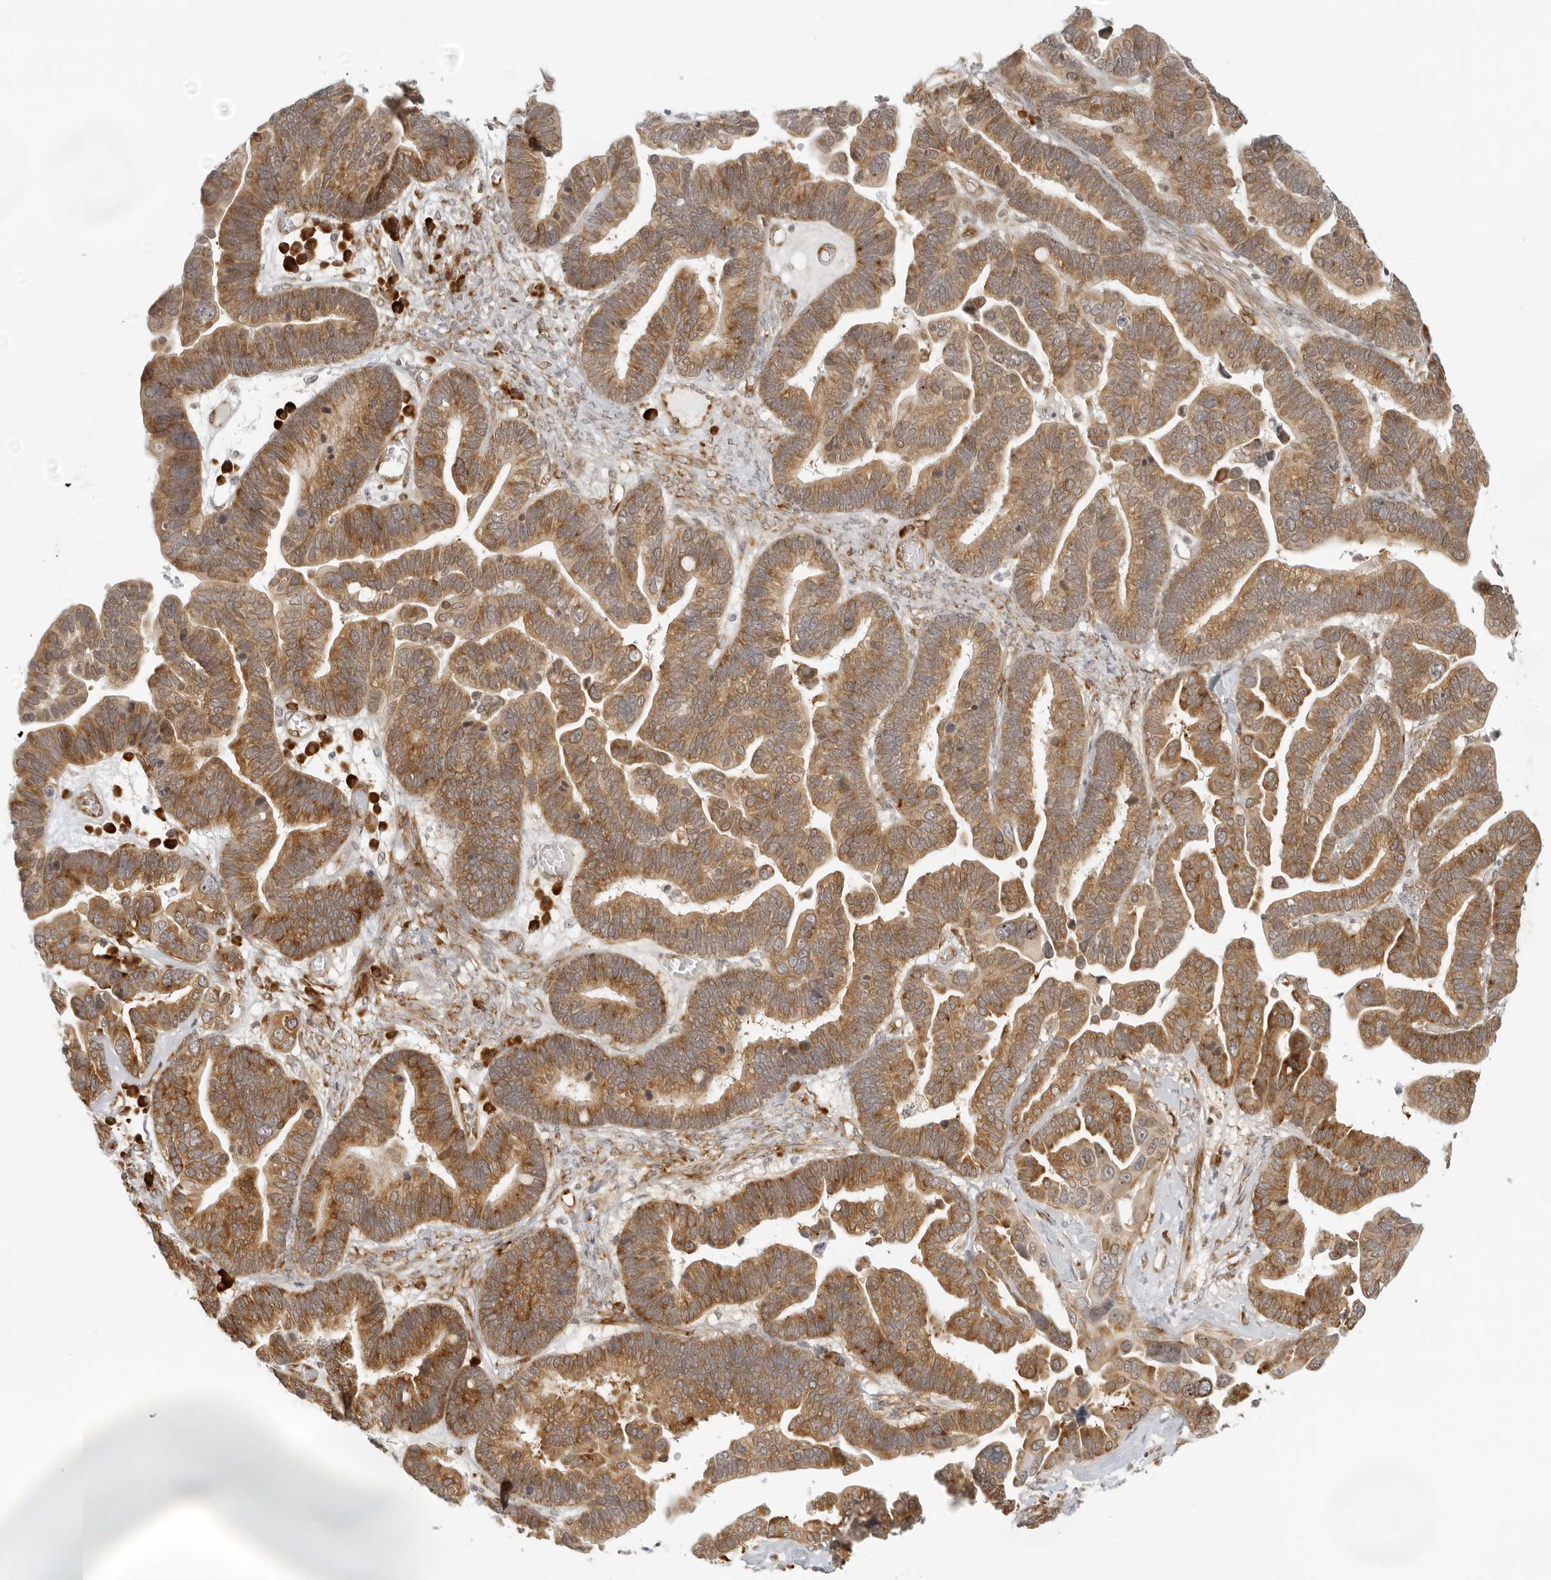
{"staining": {"intensity": "moderate", "quantity": ">75%", "location": "cytoplasmic/membranous"}, "tissue": "ovarian cancer", "cell_type": "Tumor cells", "image_type": "cancer", "snomed": [{"axis": "morphology", "description": "Cystadenocarcinoma, serous, NOS"}, {"axis": "topography", "description": "Ovary"}], "caption": "Immunohistochemical staining of human serous cystadenocarcinoma (ovarian) exhibits medium levels of moderate cytoplasmic/membranous protein expression in about >75% of tumor cells. The staining is performed using DAB brown chromogen to label protein expression. The nuclei are counter-stained blue using hematoxylin.", "gene": "EIF4G1", "patient": {"sex": "female", "age": 56}}